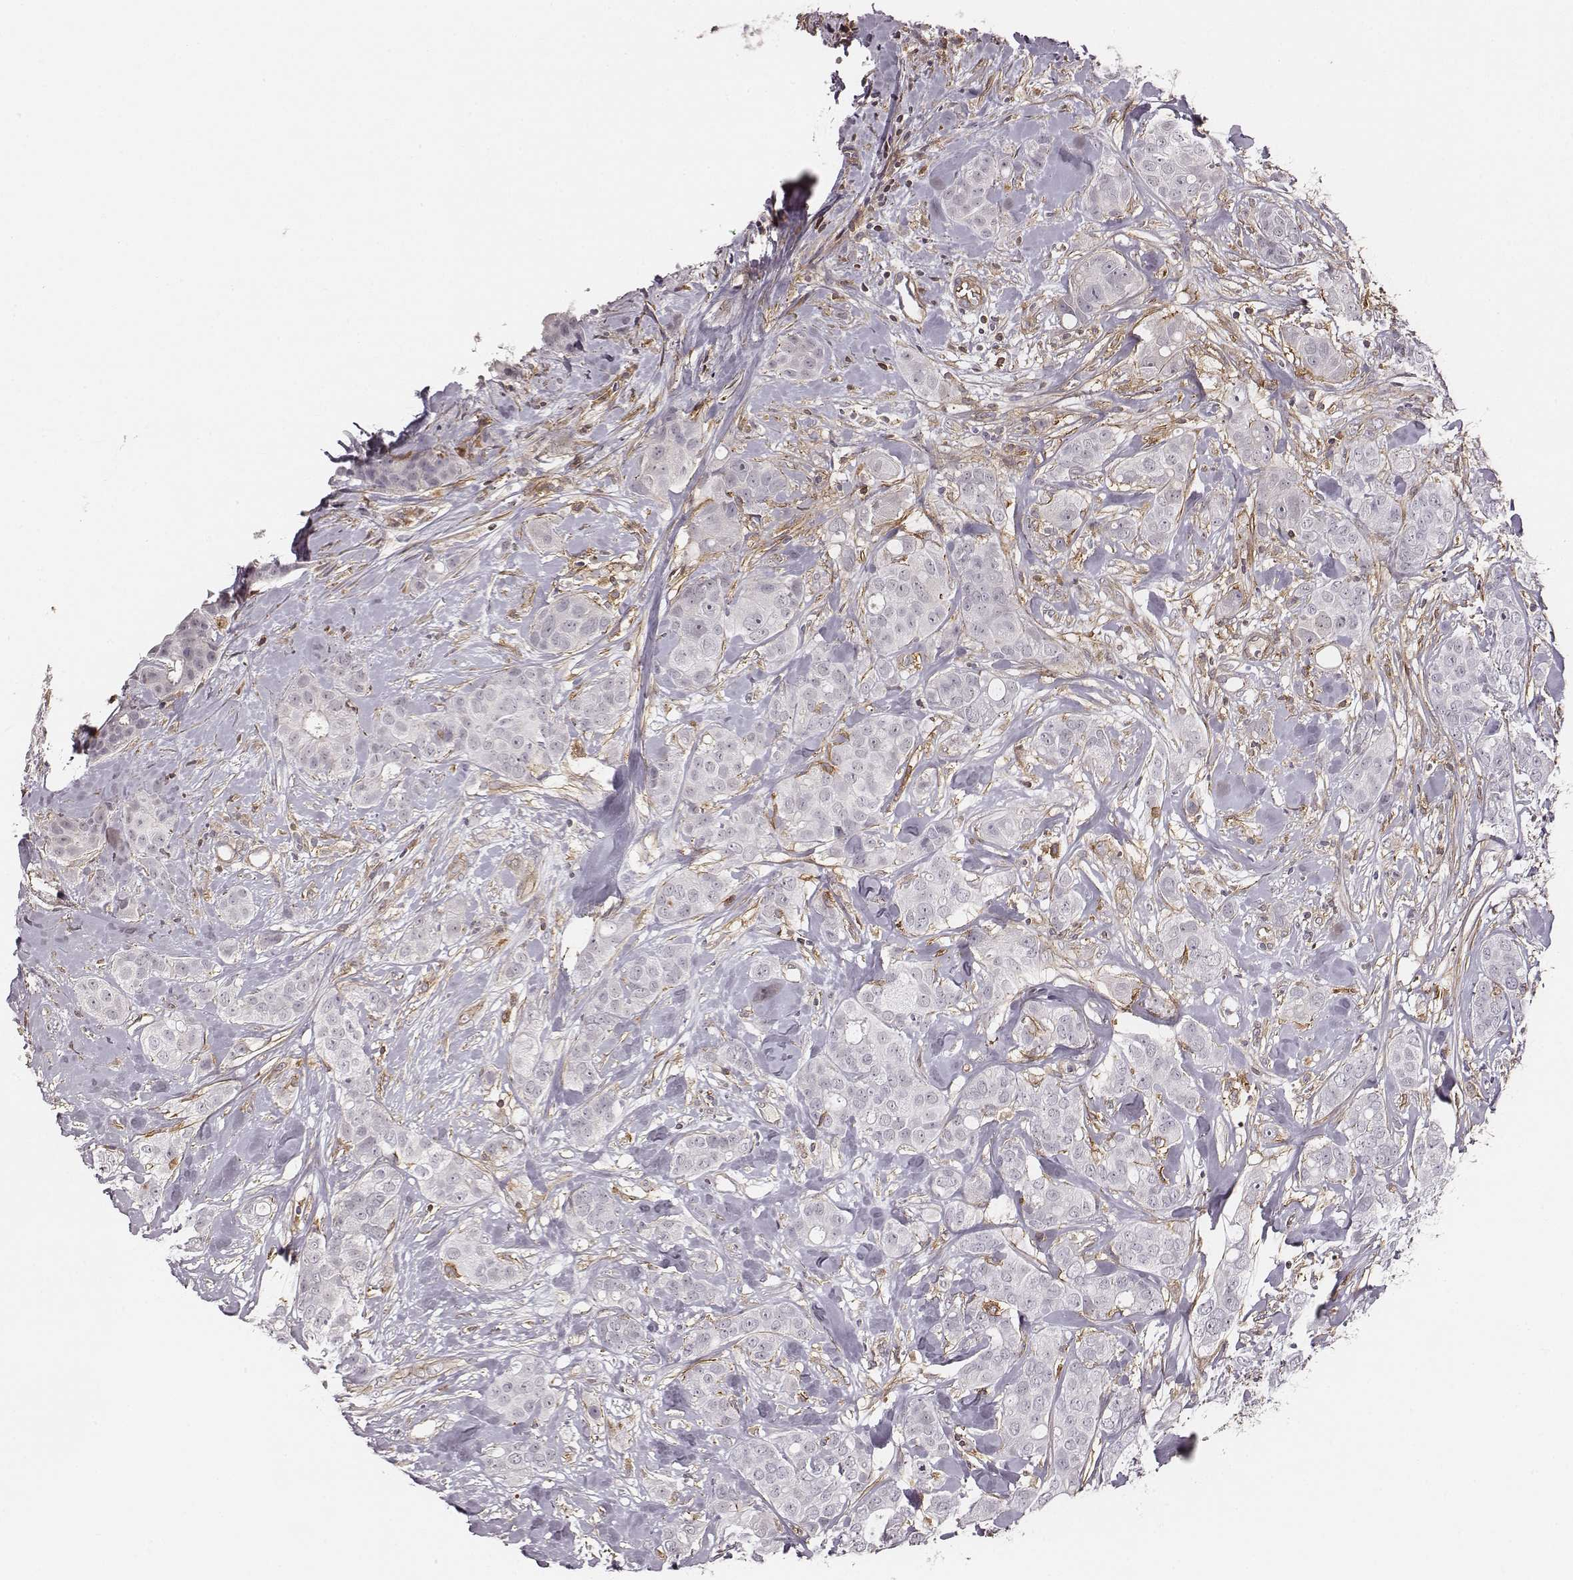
{"staining": {"intensity": "negative", "quantity": "none", "location": "none"}, "tissue": "breast cancer", "cell_type": "Tumor cells", "image_type": "cancer", "snomed": [{"axis": "morphology", "description": "Duct carcinoma"}, {"axis": "topography", "description": "Breast"}], "caption": "IHC photomicrograph of breast cancer stained for a protein (brown), which displays no staining in tumor cells. Brightfield microscopy of immunohistochemistry stained with DAB (brown) and hematoxylin (blue), captured at high magnification.", "gene": "ZYX", "patient": {"sex": "female", "age": 43}}